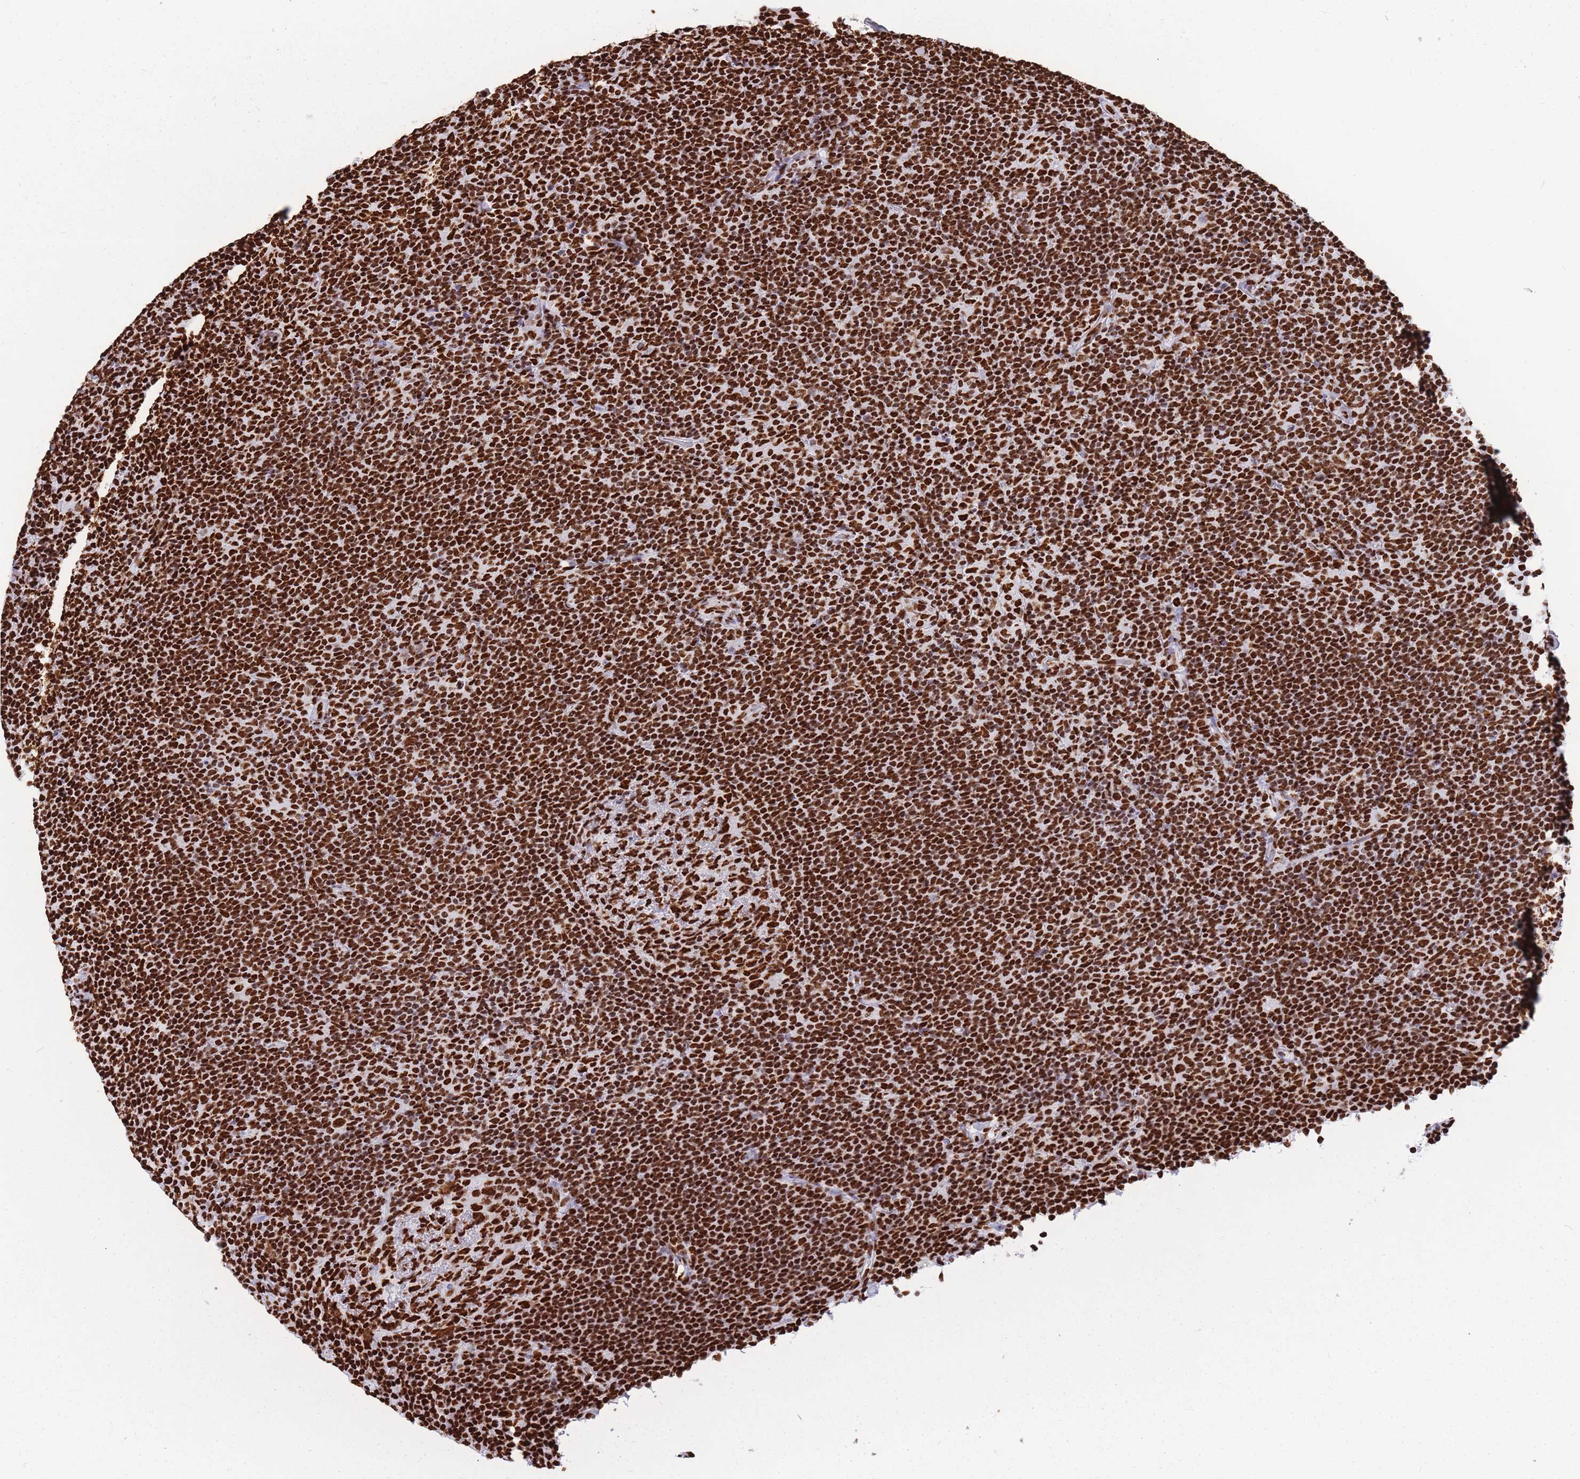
{"staining": {"intensity": "strong", "quantity": ">75%", "location": "nuclear"}, "tissue": "lymphoma", "cell_type": "Tumor cells", "image_type": "cancer", "snomed": [{"axis": "morphology", "description": "Hodgkin's disease, NOS"}, {"axis": "topography", "description": "Lymph node"}], "caption": "Immunohistochemical staining of lymphoma exhibits high levels of strong nuclear protein staining in approximately >75% of tumor cells. (Stains: DAB in brown, nuclei in blue, Microscopy: brightfield microscopy at high magnification).", "gene": "HNRNPUL1", "patient": {"sex": "female", "age": 57}}